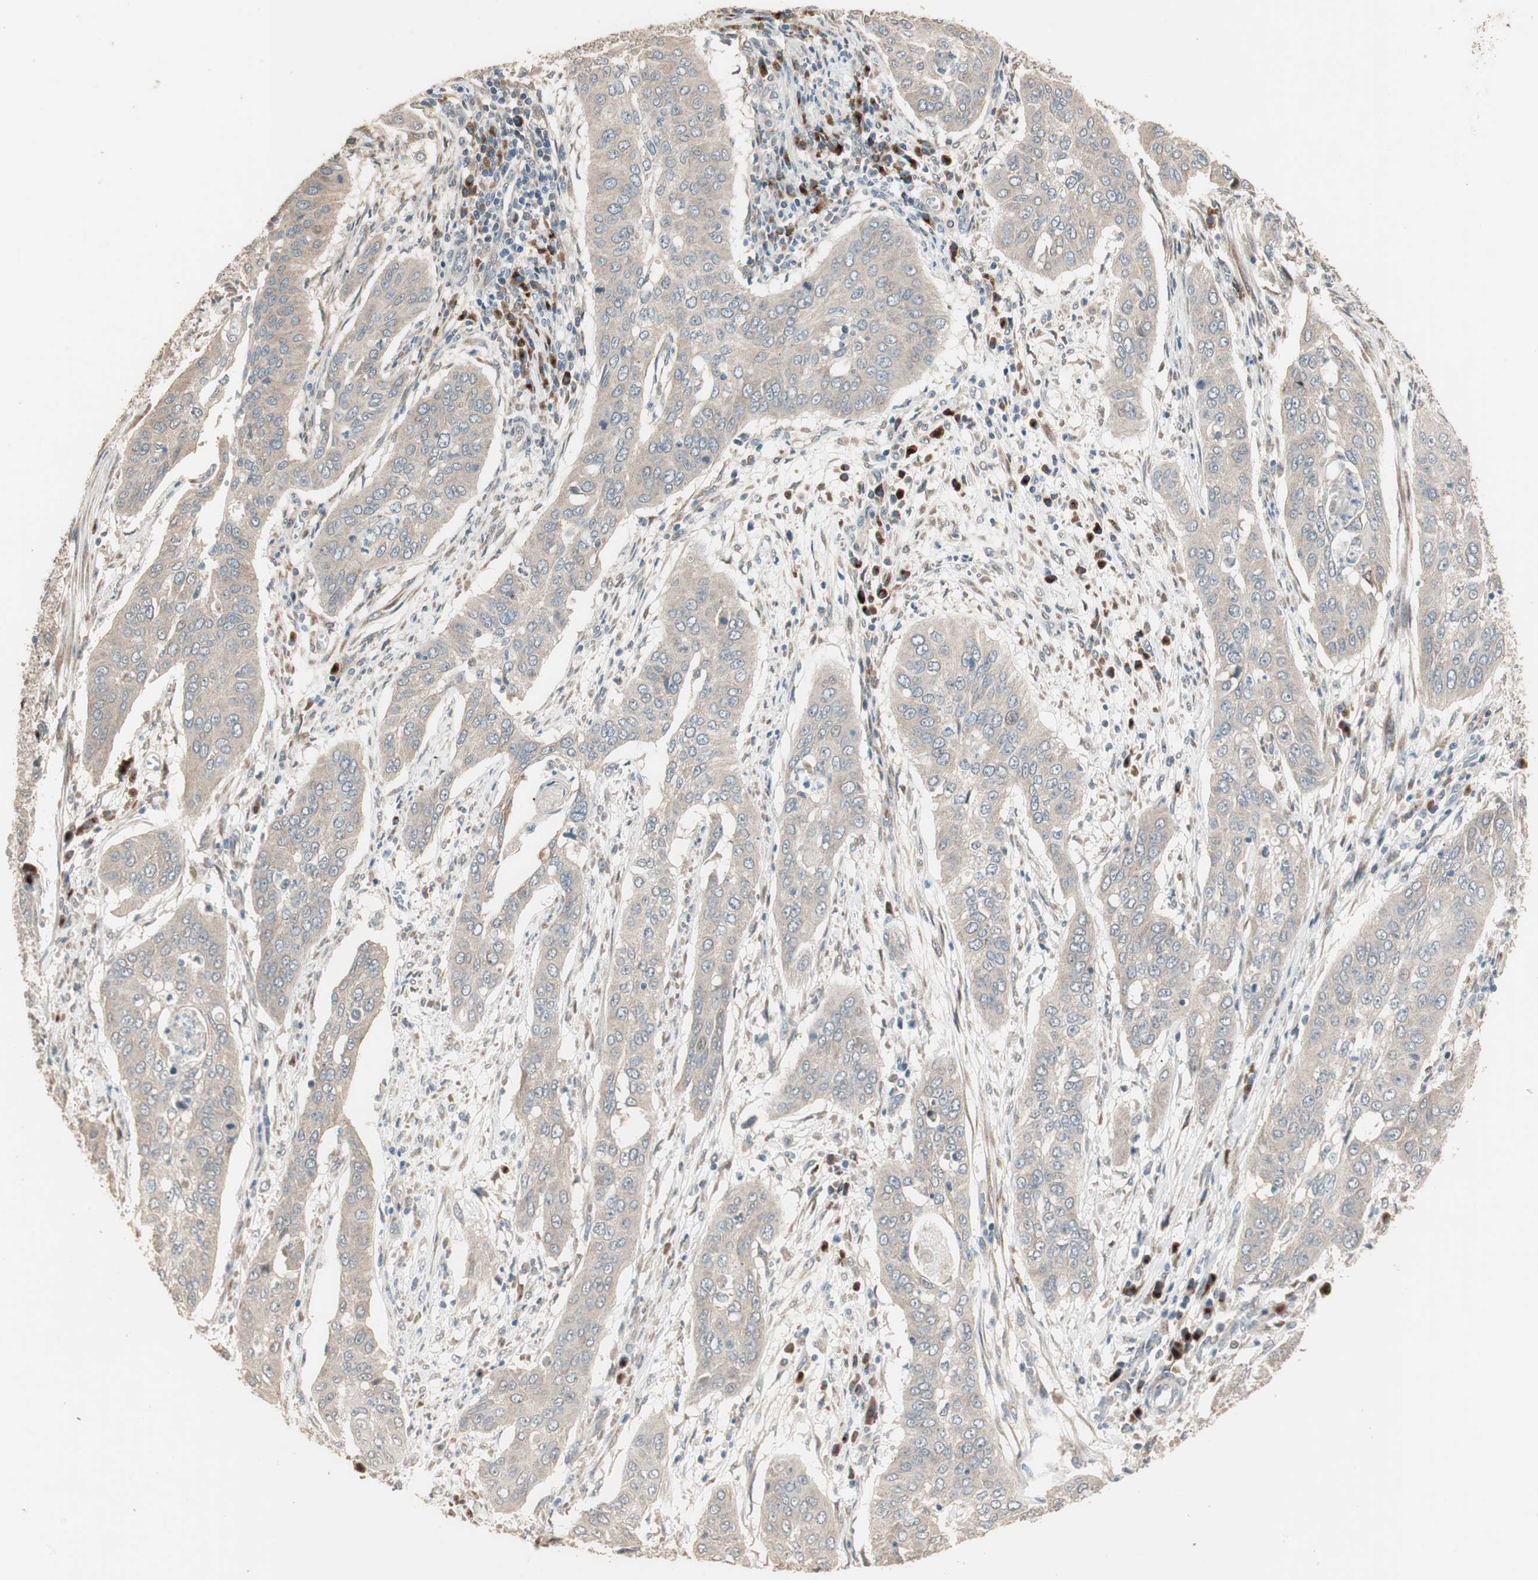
{"staining": {"intensity": "weak", "quantity": ">75%", "location": "cytoplasmic/membranous"}, "tissue": "cervical cancer", "cell_type": "Tumor cells", "image_type": "cancer", "snomed": [{"axis": "morphology", "description": "Squamous cell carcinoma, NOS"}, {"axis": "topography", "description": "Cervix"}], "caption": "Protein expression analysis of cervical cancer (squamous cell carcinoma) demonstrates weak cytoplasmic/membranous staining in about >75% of tumor cells.", "gene": "RARRES1", "patient": {"sex": "female", "age": 39}}